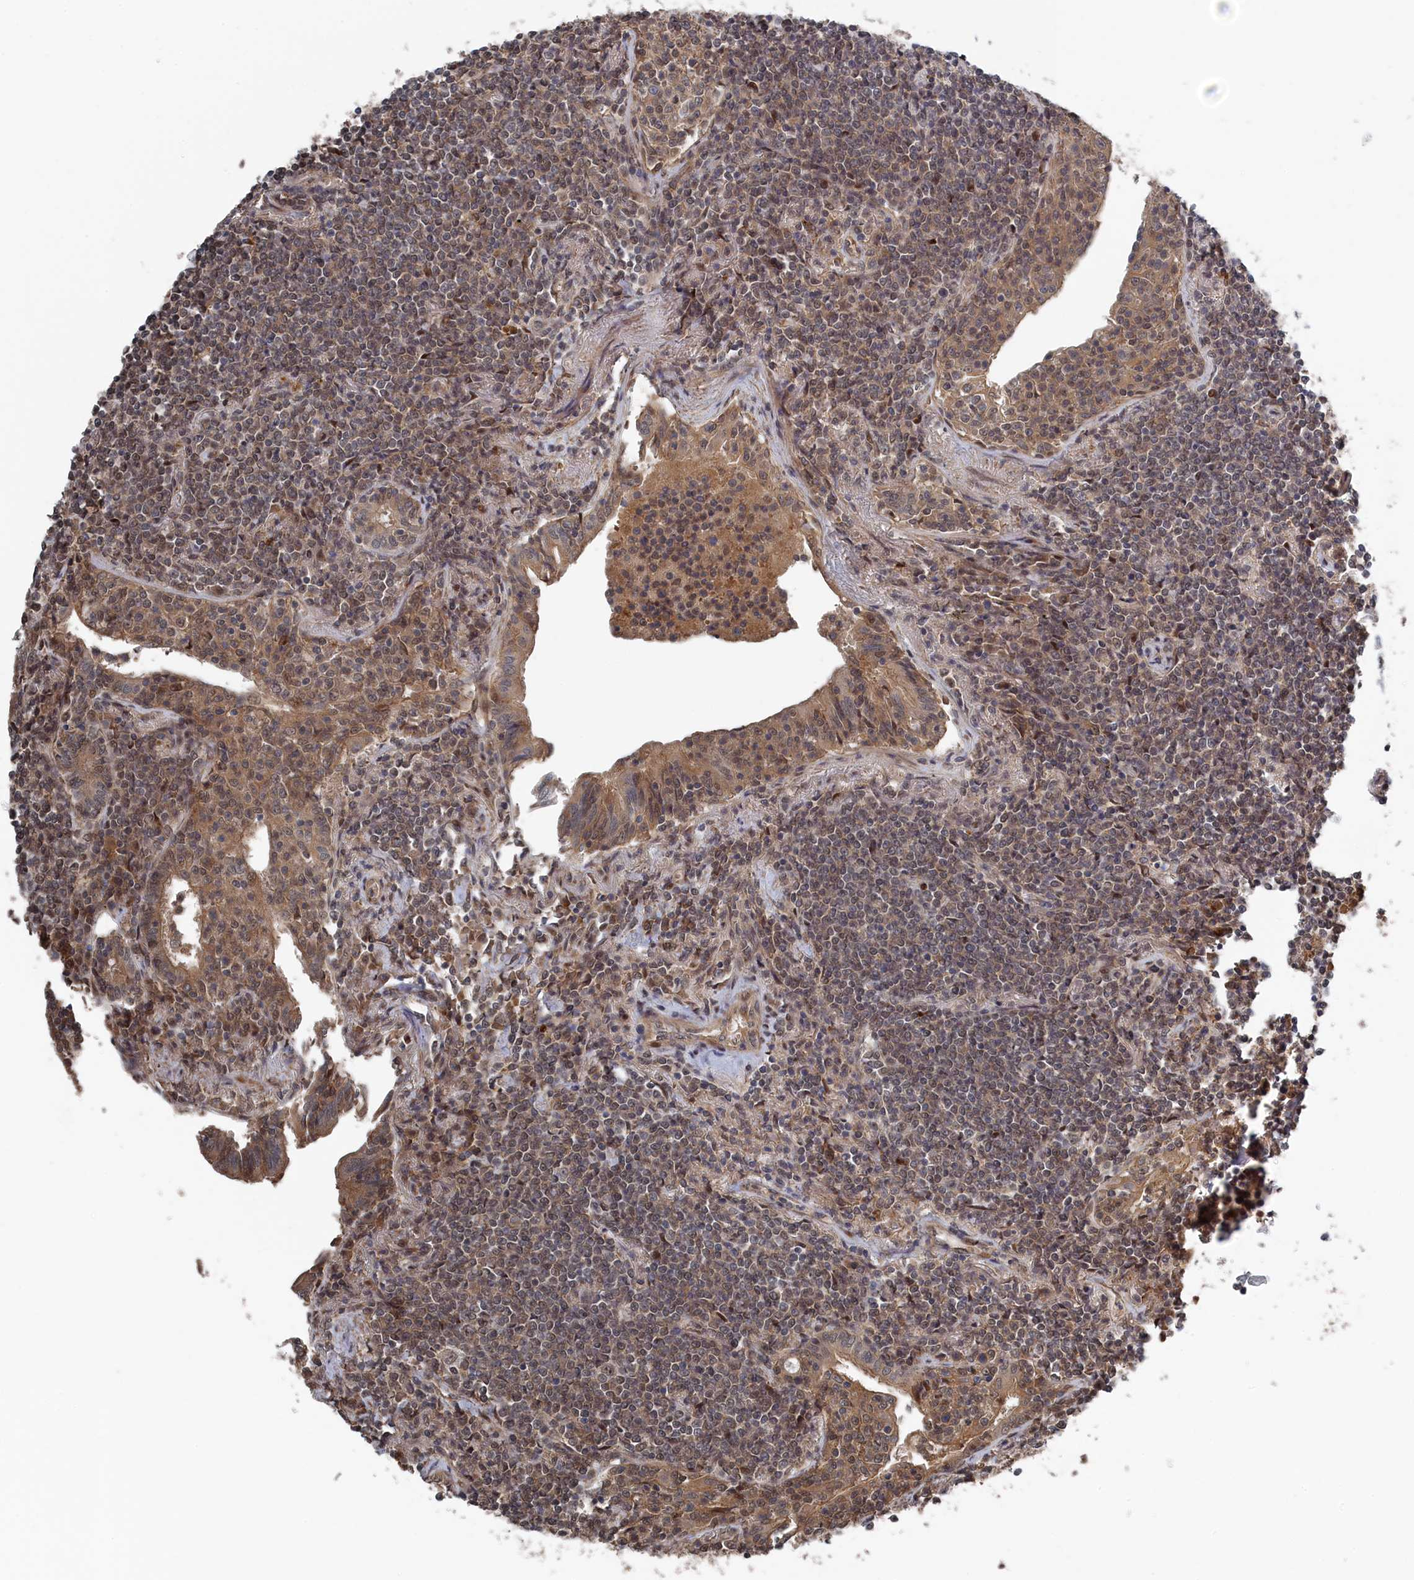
{"staining": {"intensity": "weak", "quantity": "25%-75%", "location": "cytoplasmic/membranous,nuclear"}, "tissue": "lymphoma", "cell_type": "Tumor cells", "image_type": "cancer", "snomed": [{"axis": "morphology", "description": "Malignant lymphoma, non-Hodgkin's type, Low grade"}, {"axis": "topography", "description": "Lung"}], "caption": "A brown stain labels weak cytoplasmic/membranous and nuclear staining of a protein in lymphoma tumor cells.", "gene": "ELOVL6", "patient": {"sex": "female", "age": 71}}